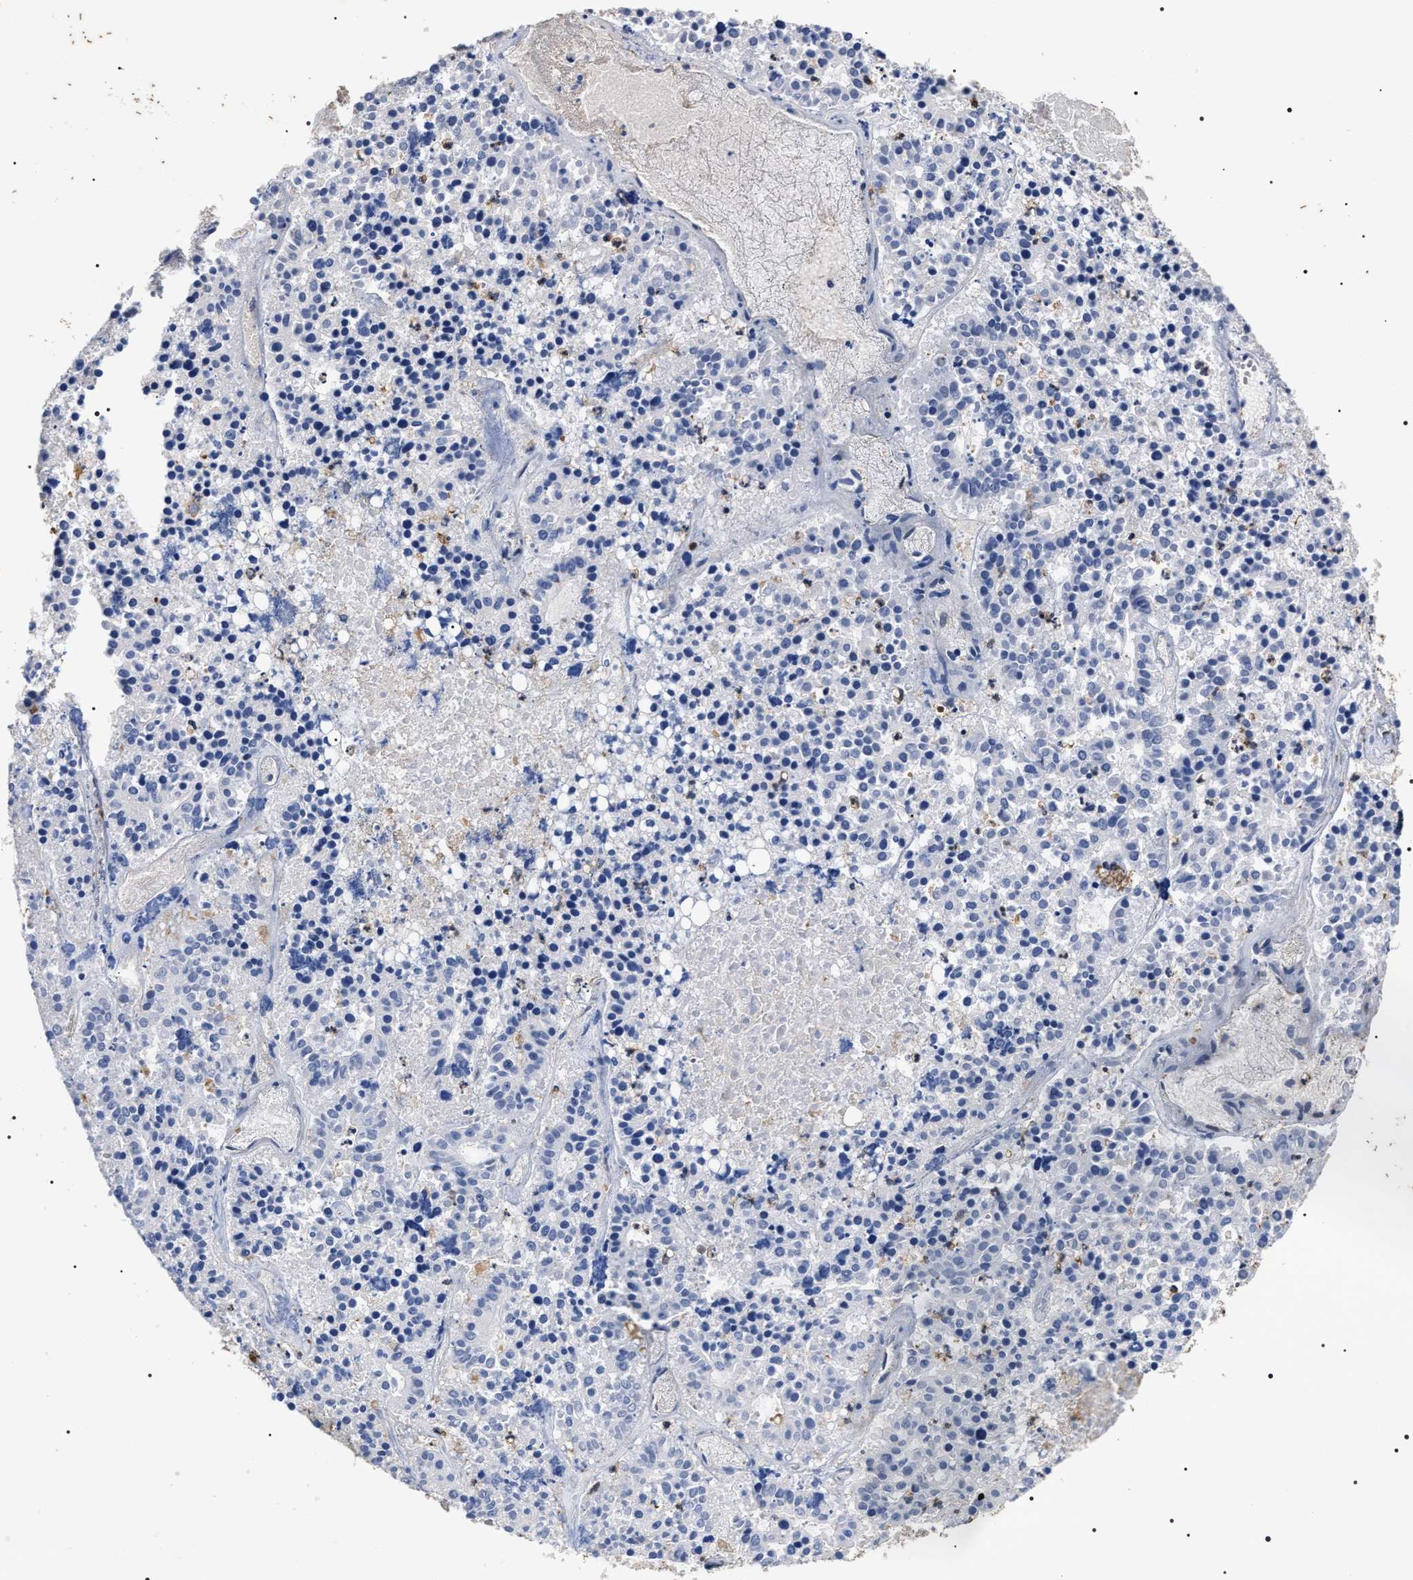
{"staining": {"intensity": "negative", "quantity": "none", "location": "none"}, "tissue": "pancreatic cancer", "cell_type": "Tumor cells", "image_type": "cancer", "snomed": [{"axis": "morphology", "description": "Adenocarcinoma, NOS"}, {"axis": "topography", "description": "Pancreas"}], "caption": "DAB (3,3'-diaminobenzidine) immunohistochemical staining of human pancreatic cancer (adenocarcinoma) demonstrates no significant positivity in tumor cells.", "gene": "TSPAN33", "patient": {"sex": "male", "age": 50}}